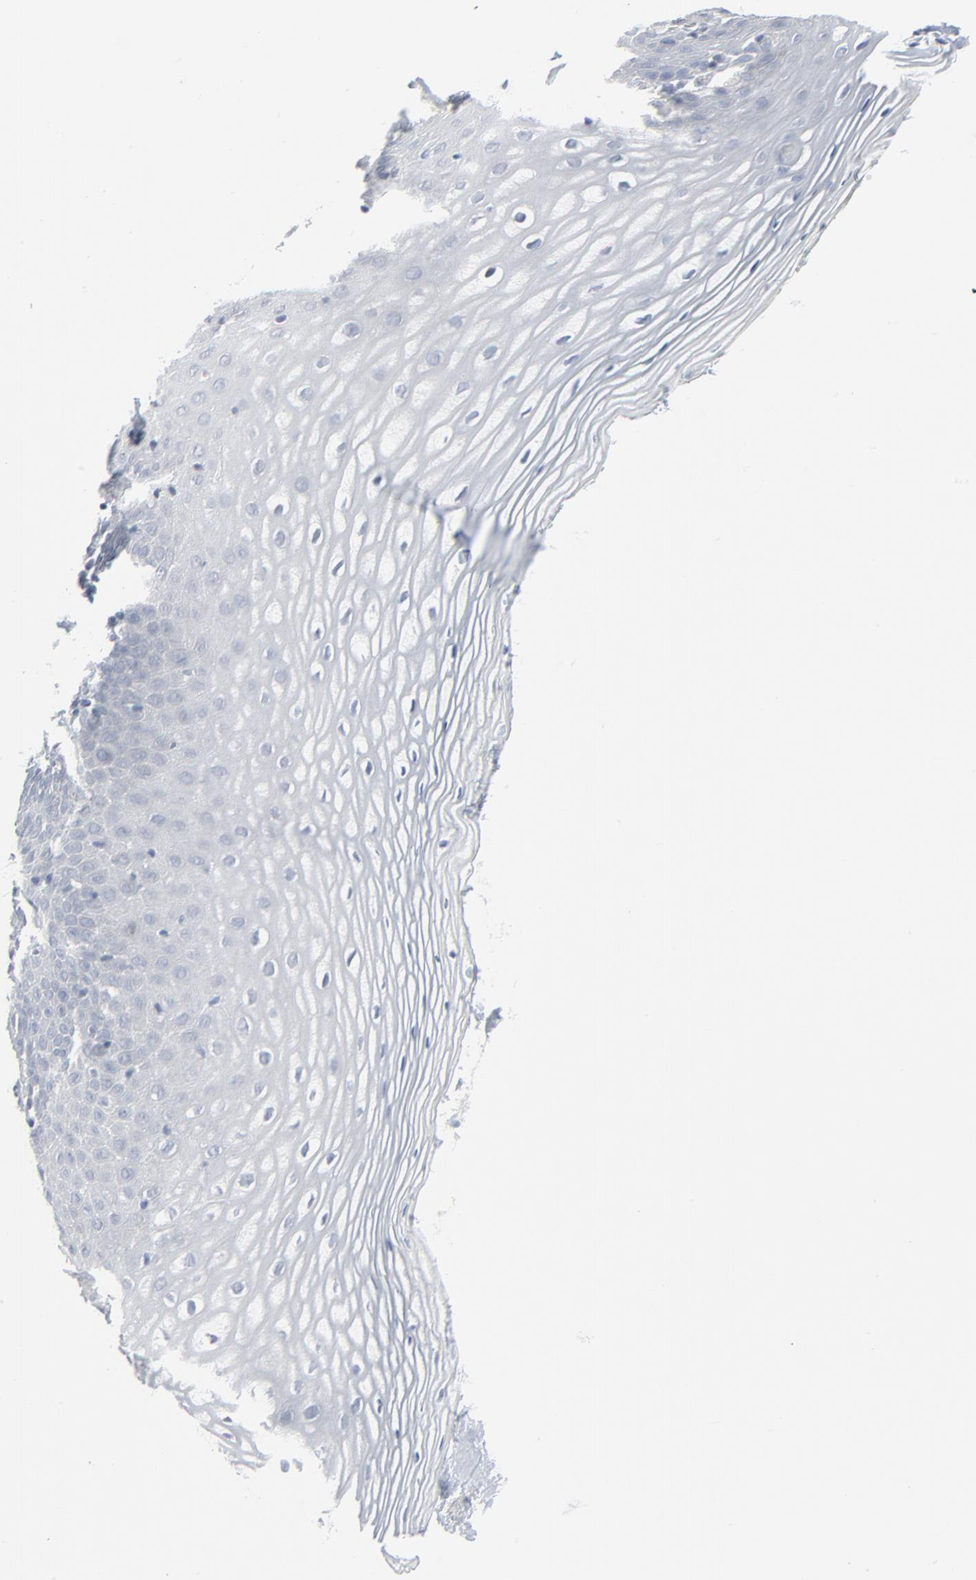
{"staining": {"intensity": "negative", "quantity": "none", "location": "none"}, "tissue": "vagina", "cell_type": "Squamous epithelial cells", "image_type": "normal", "snomed": [{"axis": "morphology", "description": "Normal tissue, NOS"}, {"axis": "topography", "description": "Vagina"}], "caption": "An immunohistochemistry photomicrograph of normal vagina is shown. There is no staining in squamous epithelial cells of vagina.", "gene": "NEUROD1", "patient": {"sex": "female", "age": 55}}